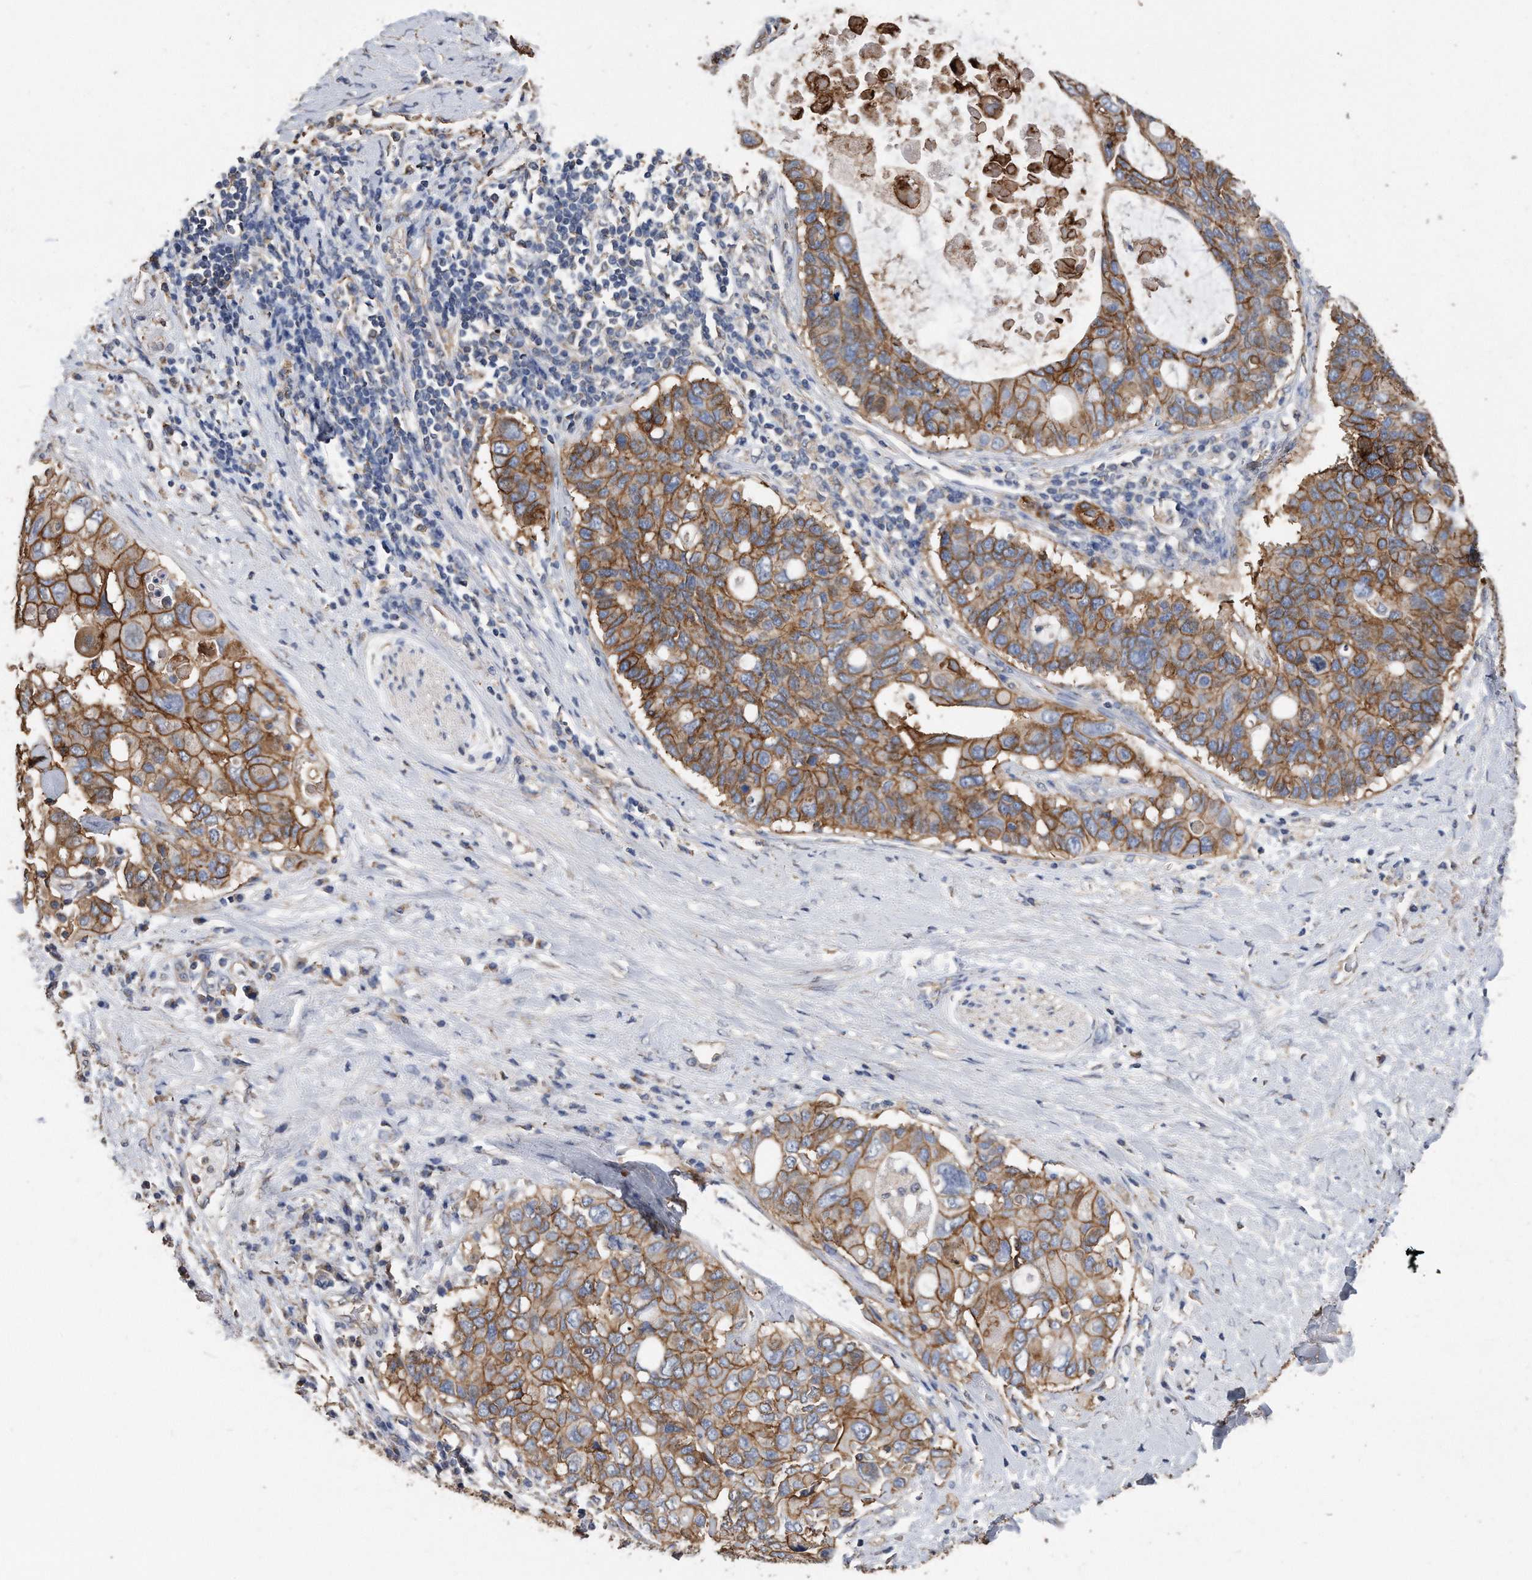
{"staining": {"intensity": "moderate", "quantity": ">75%", "location": "cytoplasmic/membranous"}, "tissue": "pancreatic cancer", "cell_type": "Tumor cells", "image_type": "cancer", "snomed": [{"axis": "morphology", "description": "Adenocarcinoma, NOS"}, {"axis": "topography", "description": "Pancreas"}], "caption": "Human adenocarcinoma (pancreatic) stained with a protein marker exhibits moderate staining in tumor cells.", "gene": "CDCP1", "patient": {"sex": "female", "age": 56}}